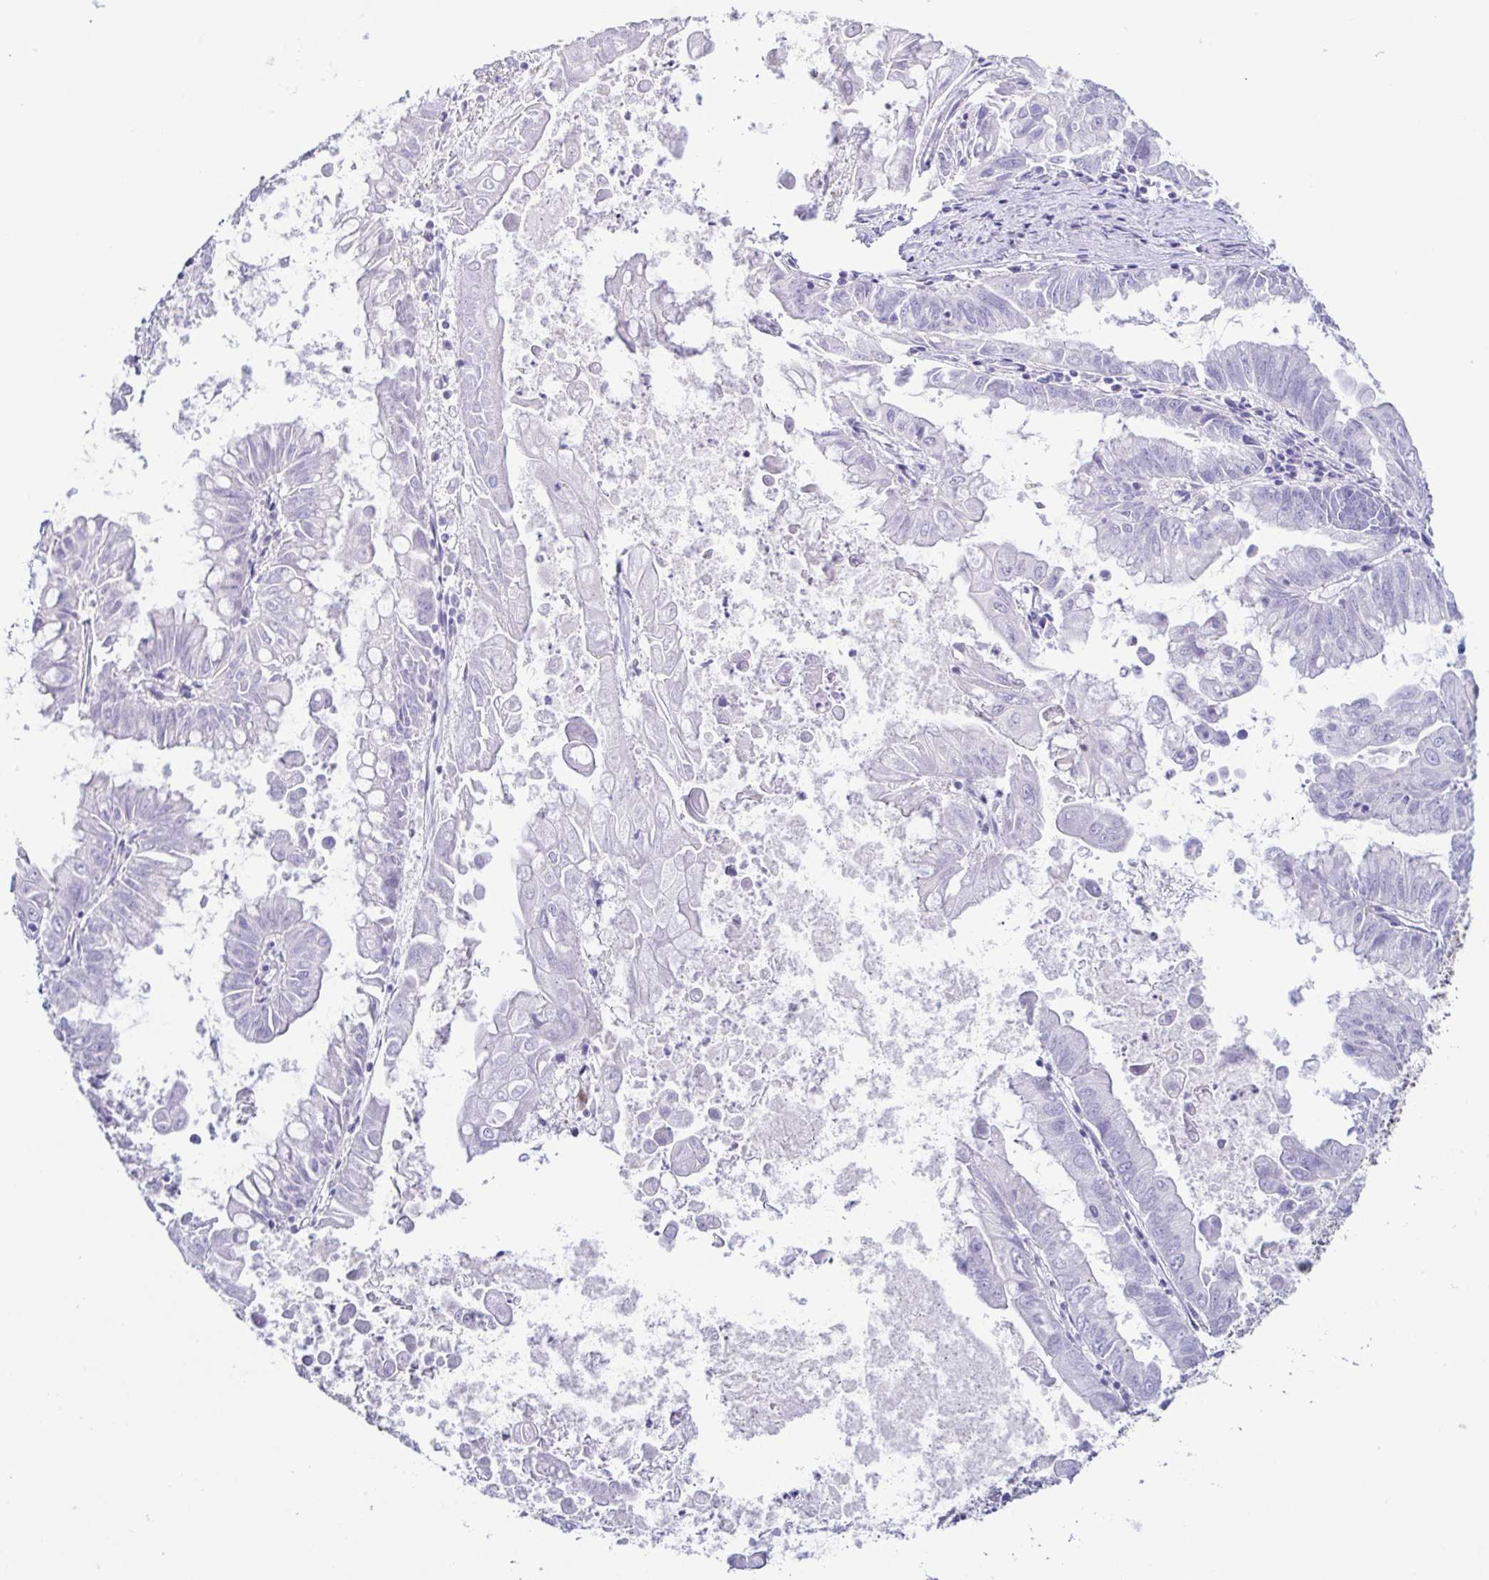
{"staining": {"intensity": "negative", "quantity": "none", "location": "none"}, "tissue": "stomach cancer", "cell_type": "Tumor cells", "image_type": "cancer", "snomed": [{"axis": "morphology", "description": "Adenocarcinoma, NOS"}, {"axis": "topography", "description": "Stomach, upper"}], "caption": "A photomicrograph of human stomach cancer is negative for staining in tumor cells.", "gene": "TERT", "patient": {"sex": "male", "age": 80}}